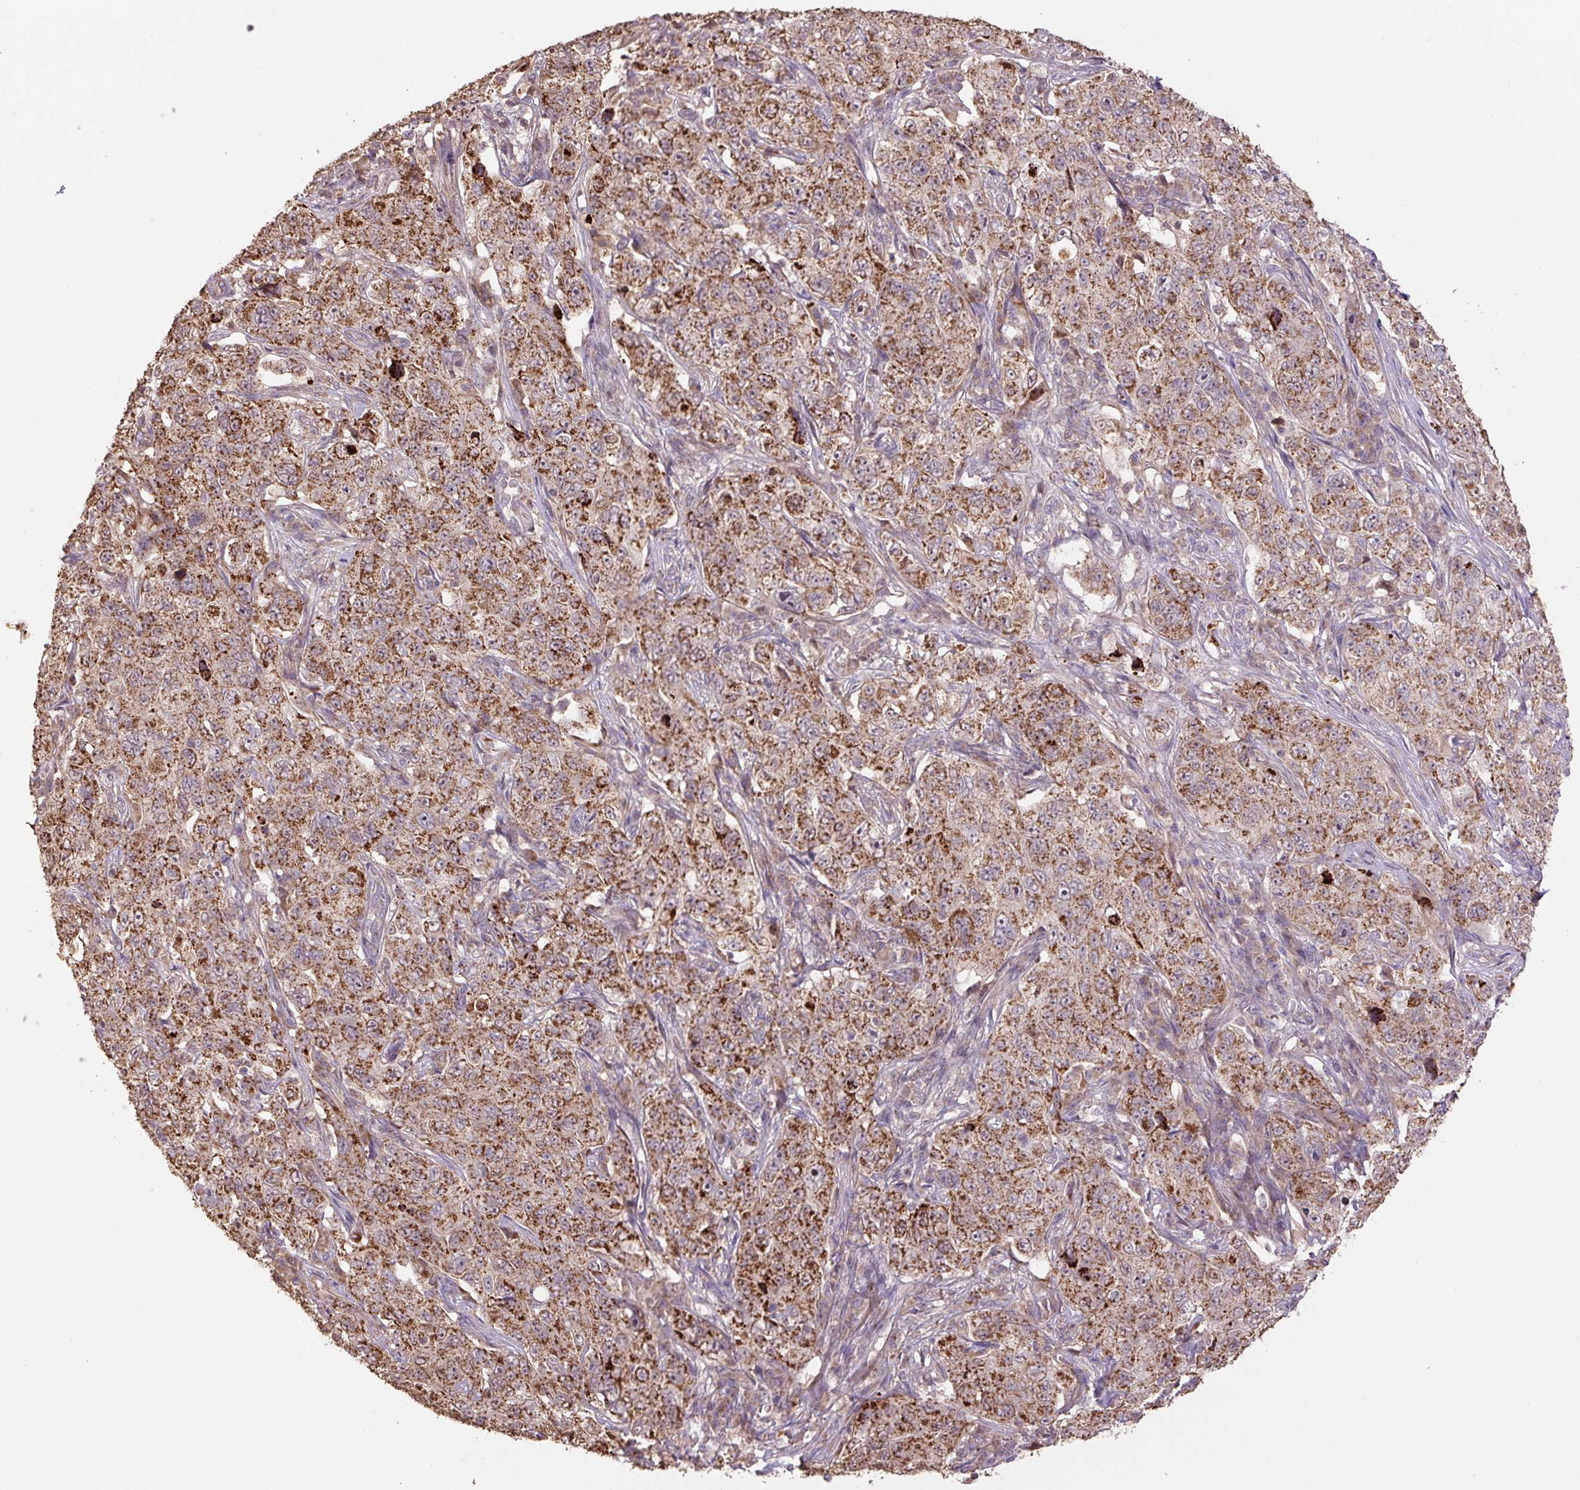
{"staining": {"intensity": "moderate", "quantity": ">75%", "location": "cytoplasmic/membranous"}, "tissue": "pancreatic cancer", "cell_type": "Tumor cells", "image_type": "cancer", "snomed": [{"axis": "morphology", "description": "Adenocarcinoma, NOS"}, {"axis": "topography", "description": "Pancreas"}], "caption": "An image of human pancreatic cancer (adenocarcinoma) stained for a protein demonstrates moderate cytoplasmic/membranous brown staining in tumor cells. (IHC, brightfield microscopy, high magnification).", "gene": "TMEM160", "patient": {"sex": "male", "age": 68}}